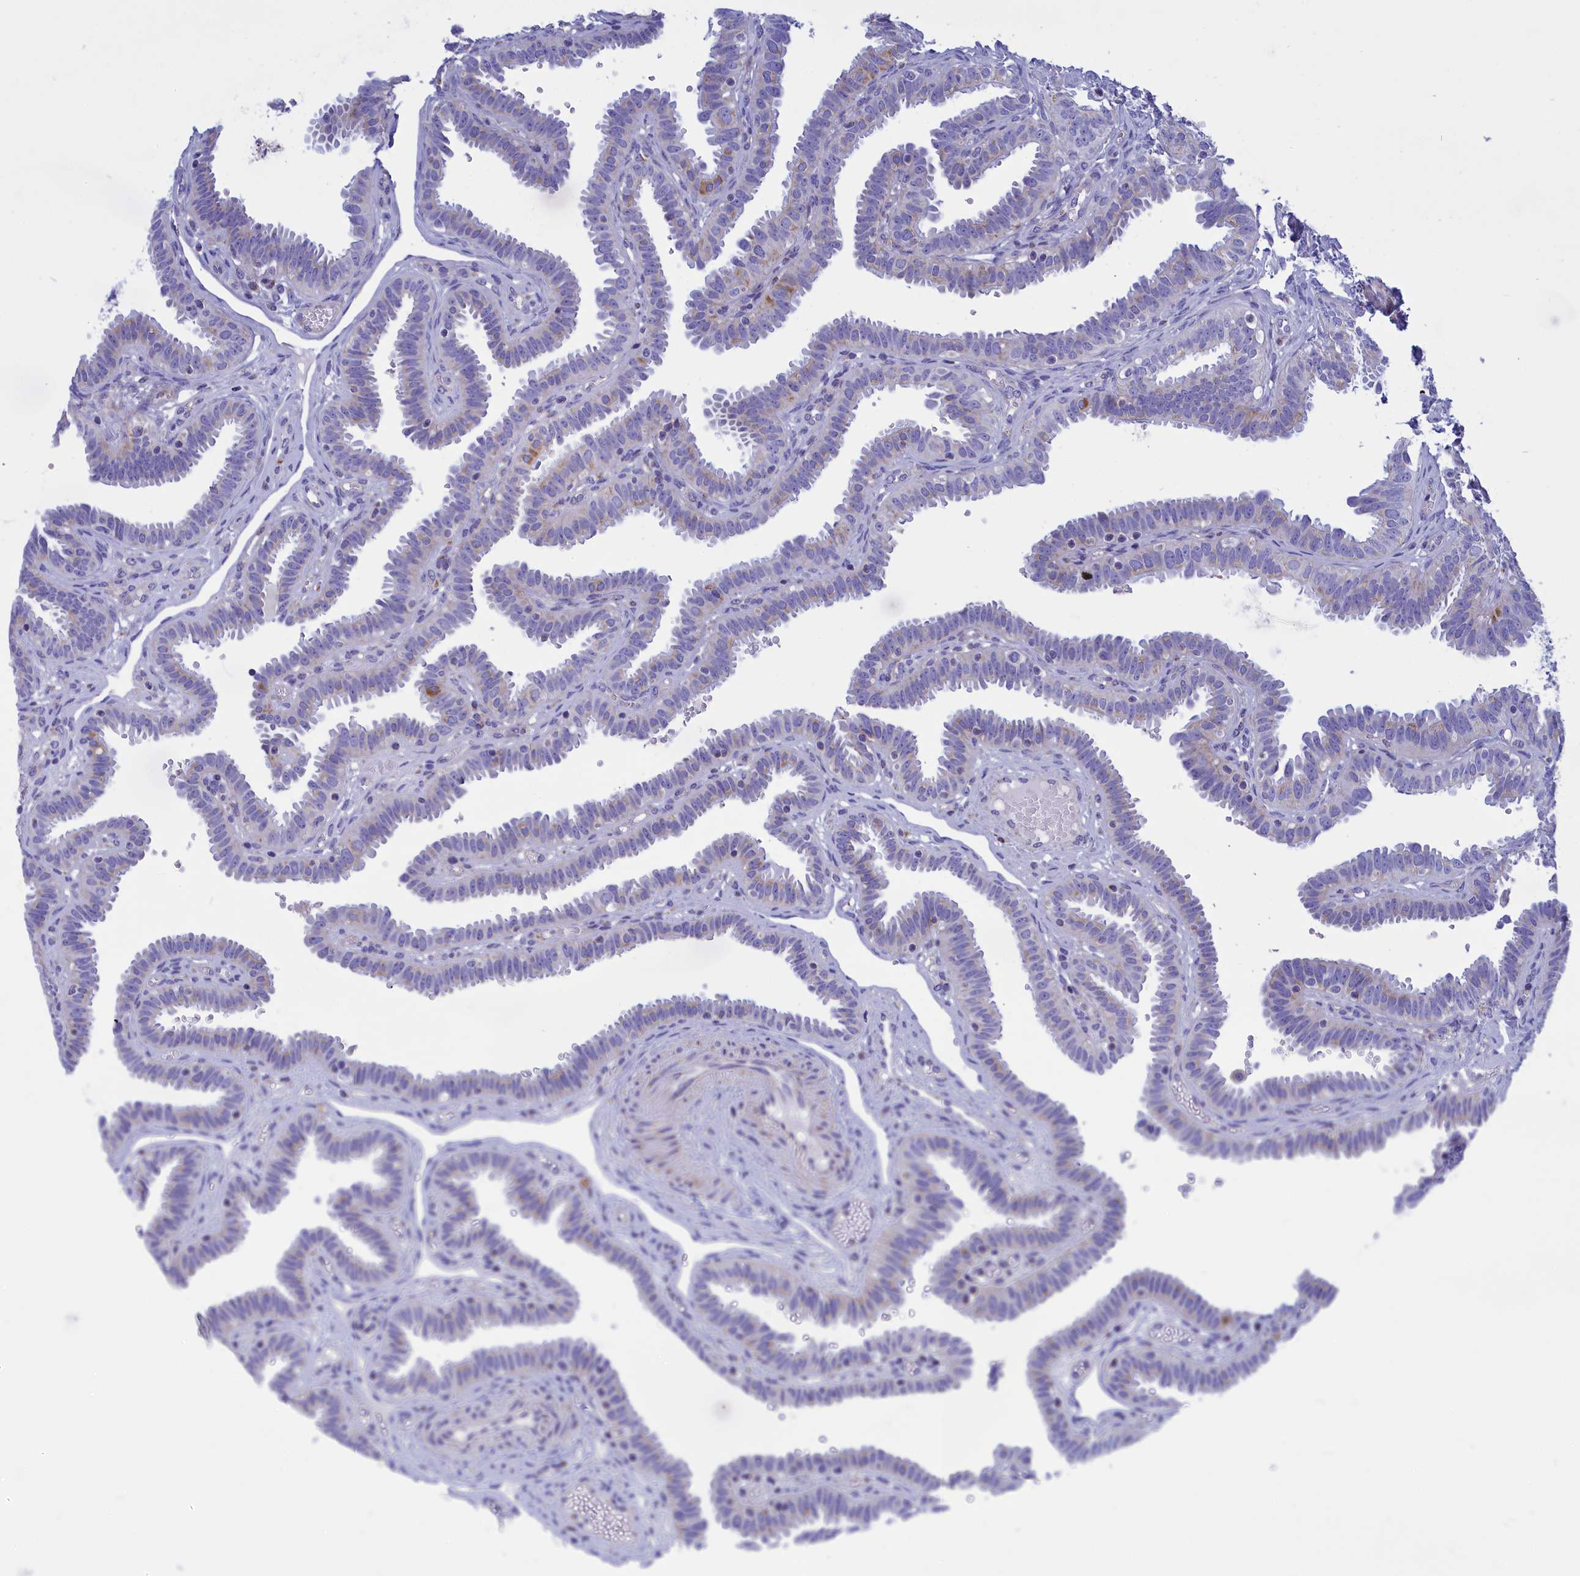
{"staining": {"intensity": "moderate", "quantity": "<25%", "location": "cytoplasmic/membranous"}, "tissue": "fallopian tube", "cell_type": "Glandular cells", "image_type": "normal", "snomed": [{"axis": "morphology", "description": "Normal tissue, NOS"}, {"axis": "topography", "description": "Fallopian tube"}], "caption": "IHC of benign fallopian tube demonstrates low levels of moderate cytoplasmic/membranous staining in about <25% of glandular cells.", "gene": "CCRL2", "patient": {"sex": "female", "age": 37}}